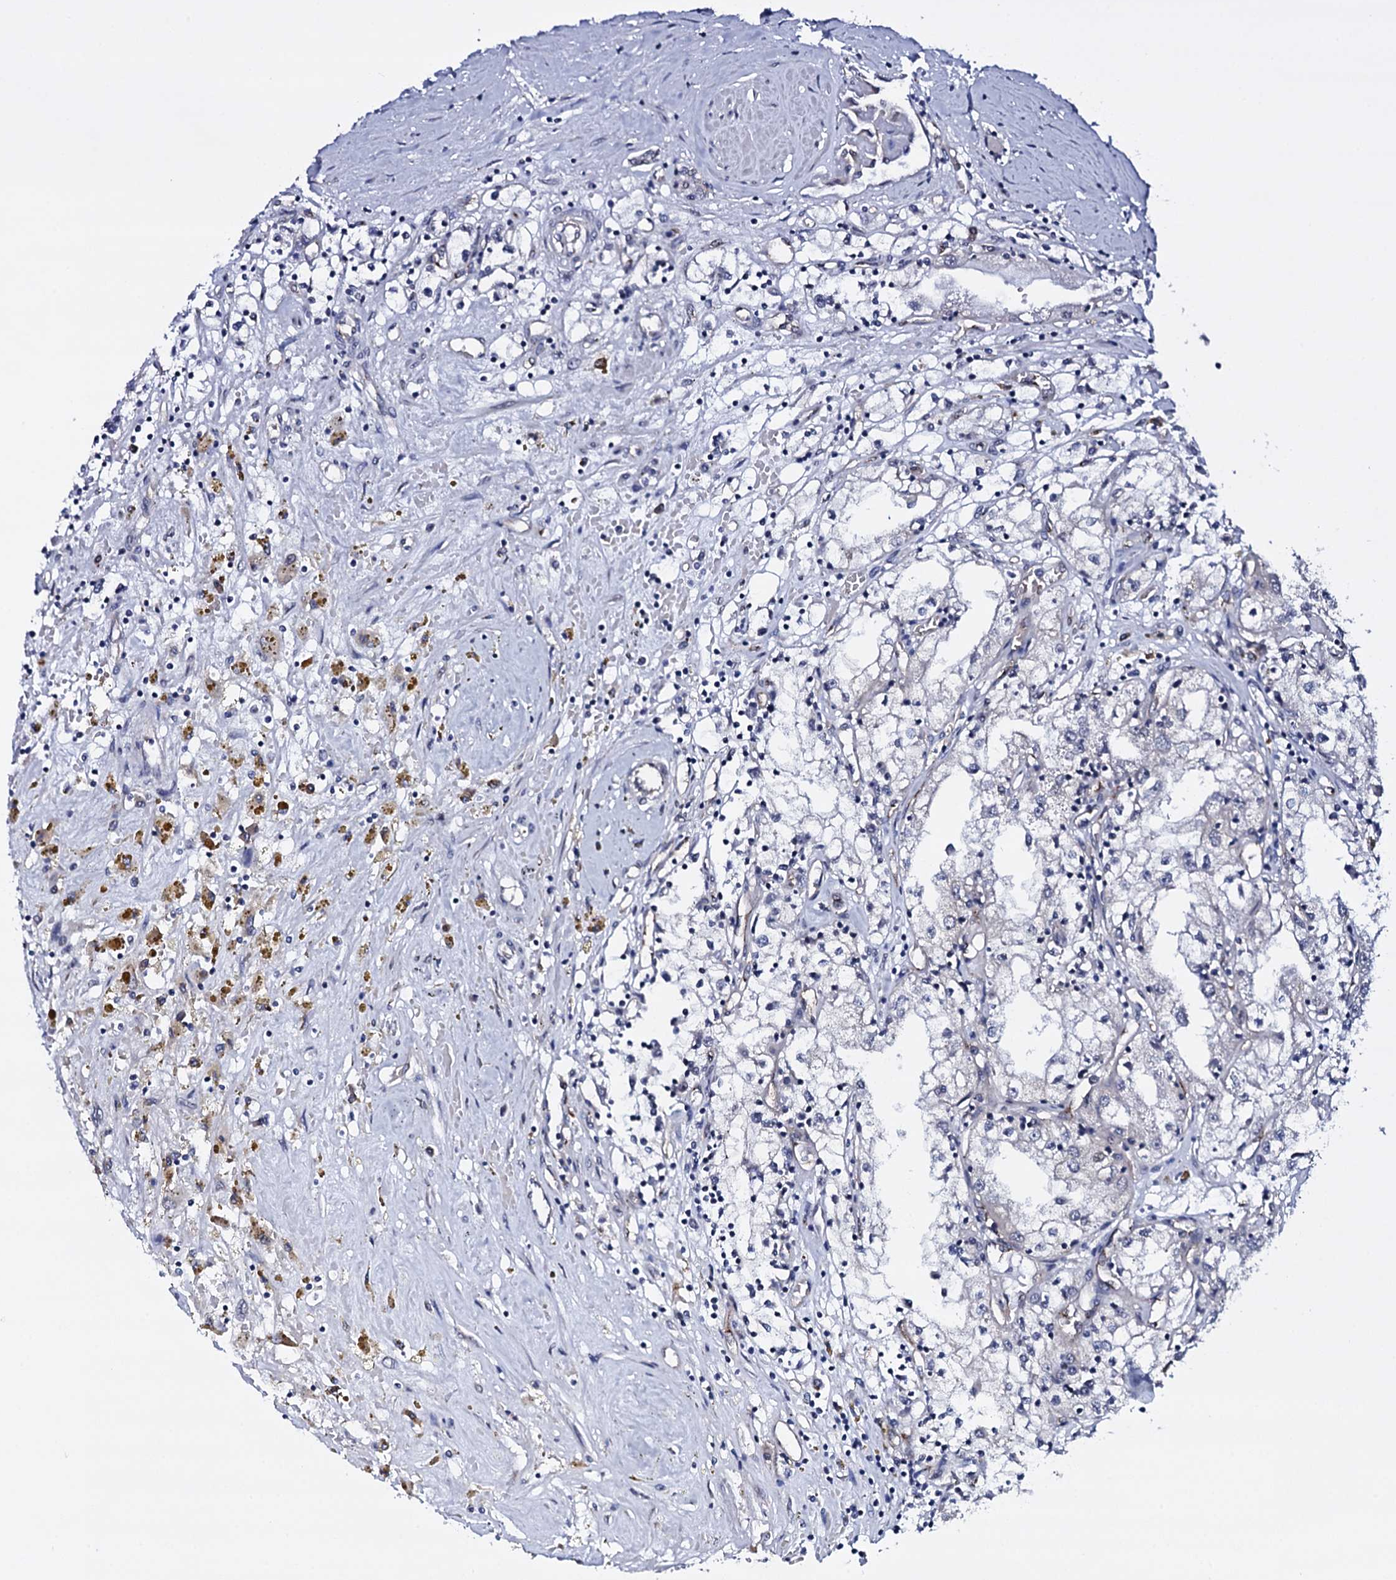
{"staining": {"intensity": "negative", "quantity": "none", "location": "none"}, "tissue": "renal cancer", "cell_type": "Tumor cells", "image_type": "cancer", "snomed": [{"axis": "morphology", "description": "Adenocarcinoma, NOS"}, {"axis": "topography", "description": "Kidney"}], "caption": "Tumor cells are negative for brown protein staining in renal adenocarcinoma.", "gene": "GAREM1", "patient": {"sex": "male", "age": 56}}